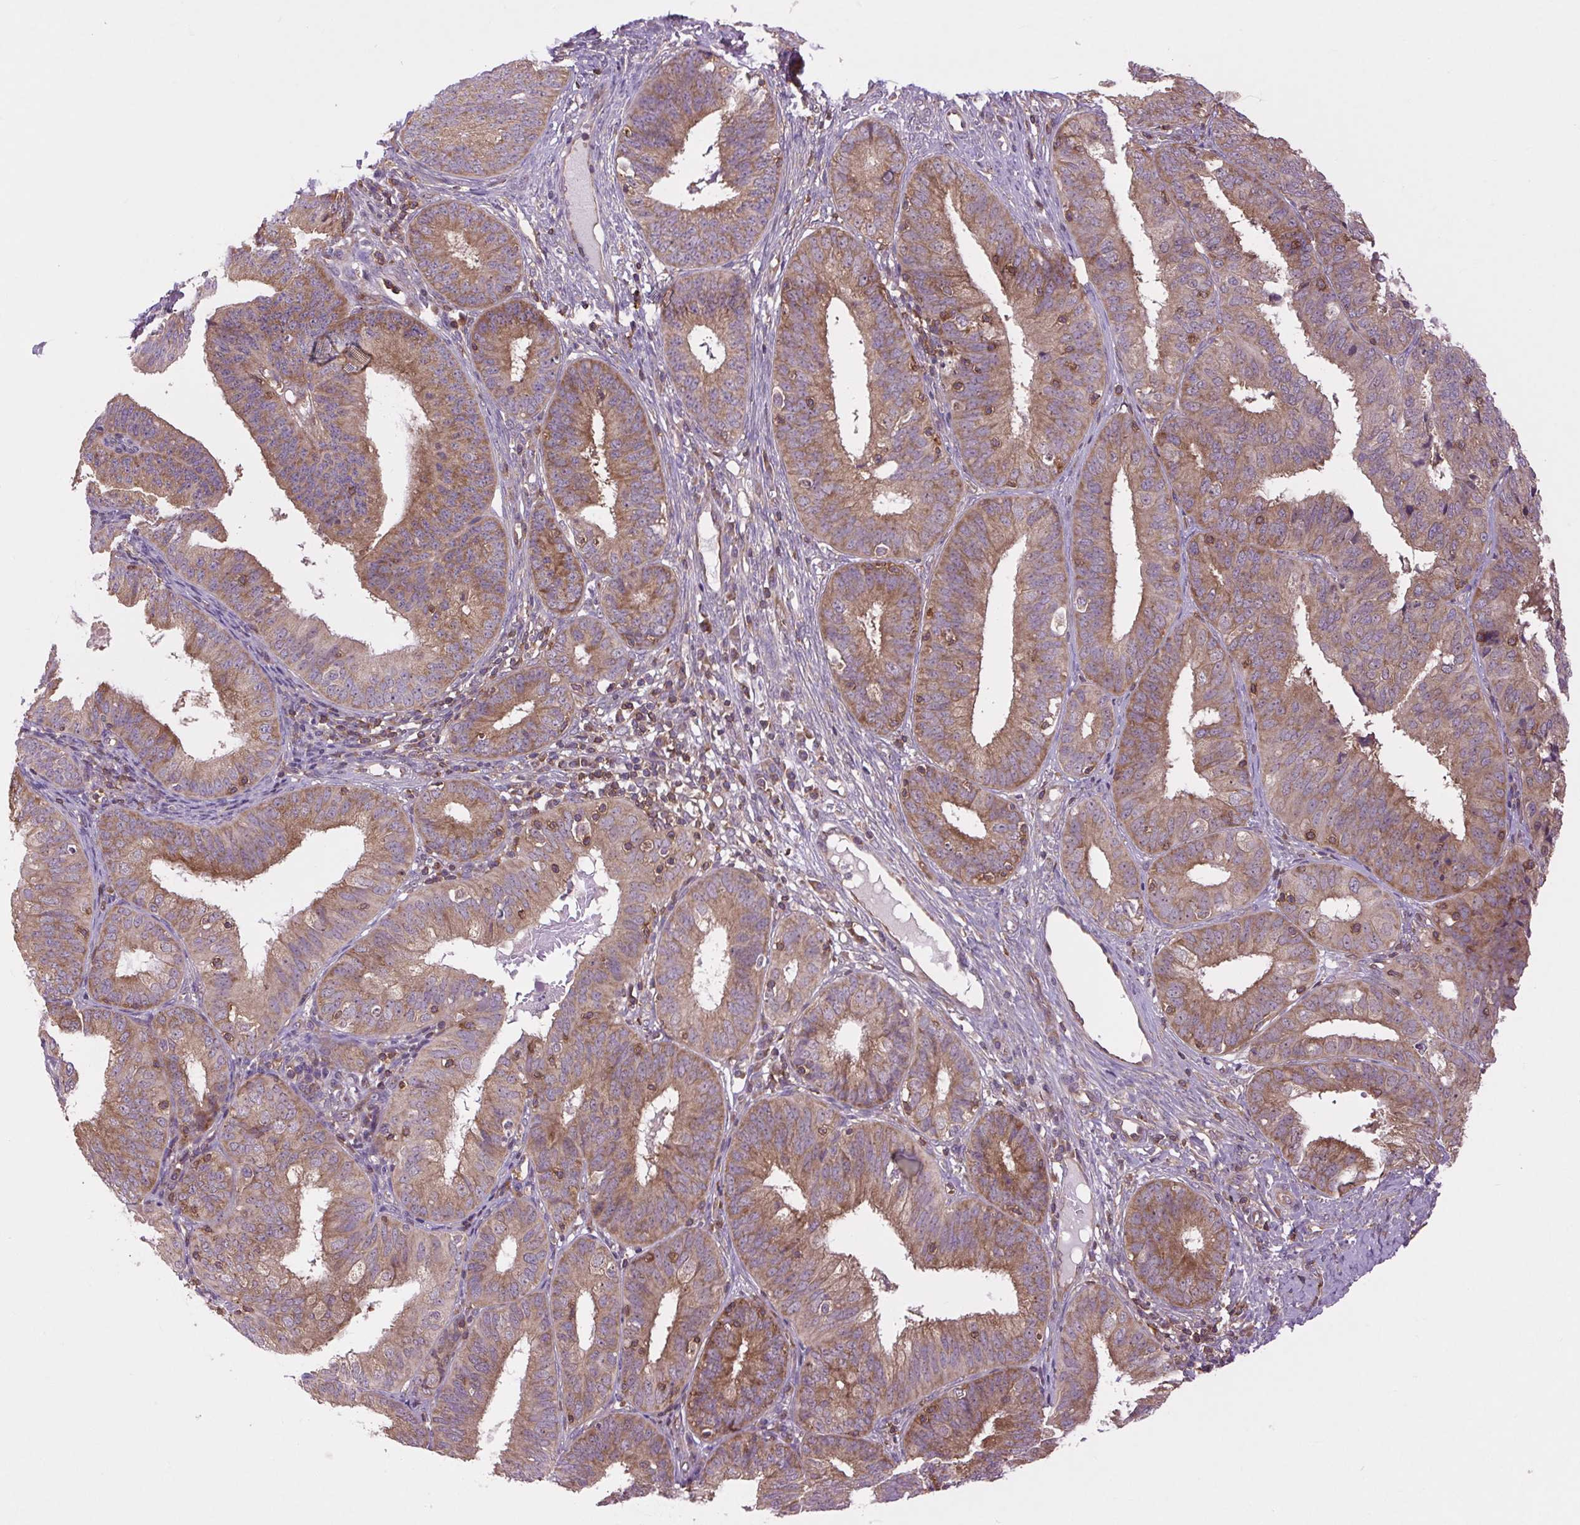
{"staining": {"intensity": "moderate", "quantity": ">75%", "location": "cytoplasmic/membranous"}, "tissue": "endometrial cancer", "cell_type": "Tumor cells", "image_type": "cancer", "snomed": [{"axis": "morphology", "description": "Adenocarcinoma, NOS"}, {"axis": "topography", "description": "Endometrium"}], "caption": "The image shows a brown stain indicating the presence of a protein in the cytoplasmic/membranous of tumor cells in adenocarcinoma (endometrial).", "gene": "PLCG1", "patient": {"sex": "female", "age": 51}}